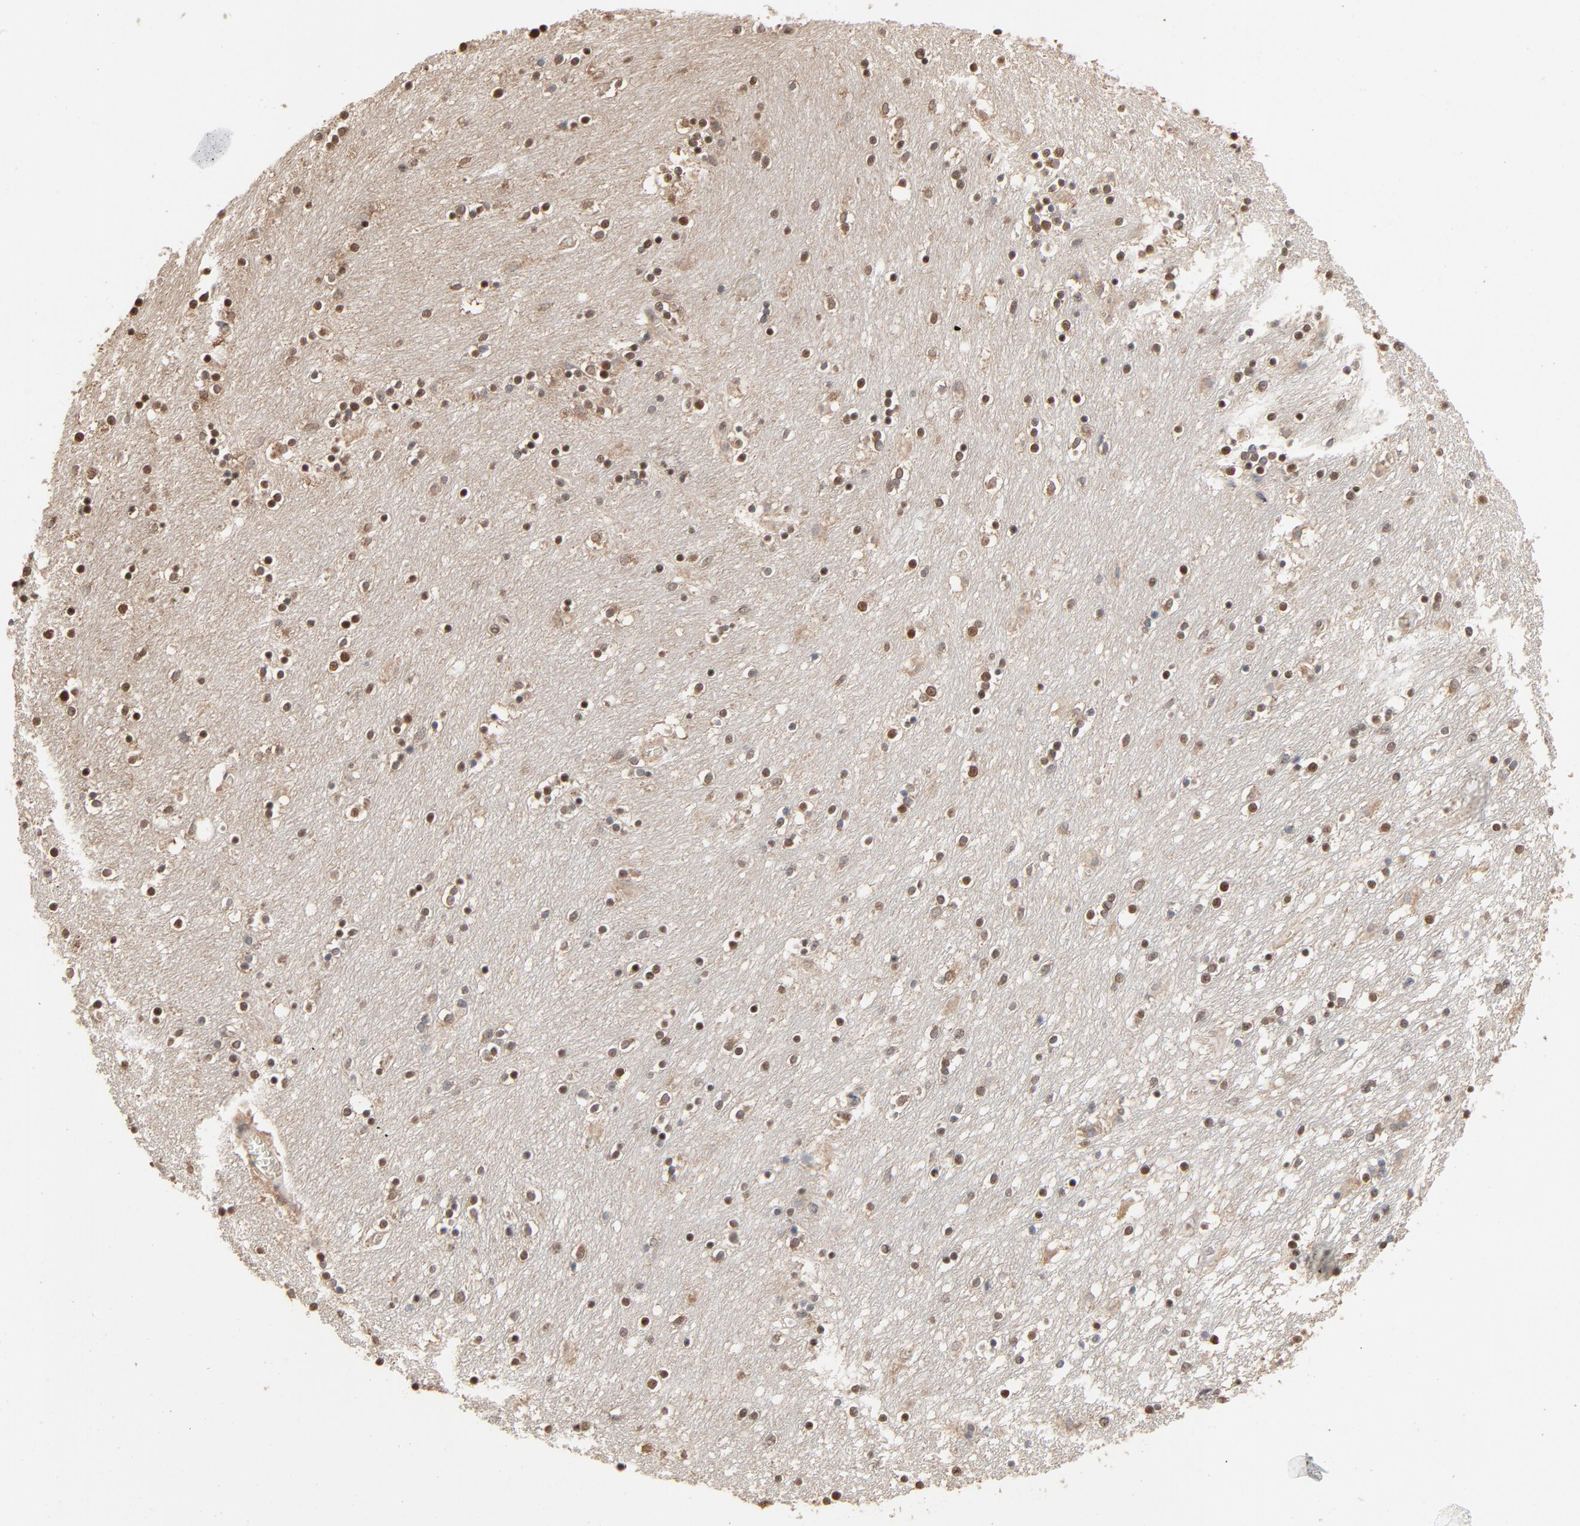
{"staining": {"intensity": "strong", "quantity": "25%-75%", "location": "cytoplasmic/membranous,nuclear"}, "tissue": "caudate", "cell_type": "Glial cells", "image_type": "normal", "snomed": [{"axis": "morphology", "description": "Normal tissue, NOS"}, {"axis": "topography", "description": "Lateral ventricle wall"}], "caption": "Protein staining demonstrates strong cytoplasmic/membranous,nuclear positivity in about 25%-75% of glial cells in unremarkable caudate.", "gene": "CCT5", "patient": {"sex": "female", "age": 54}}